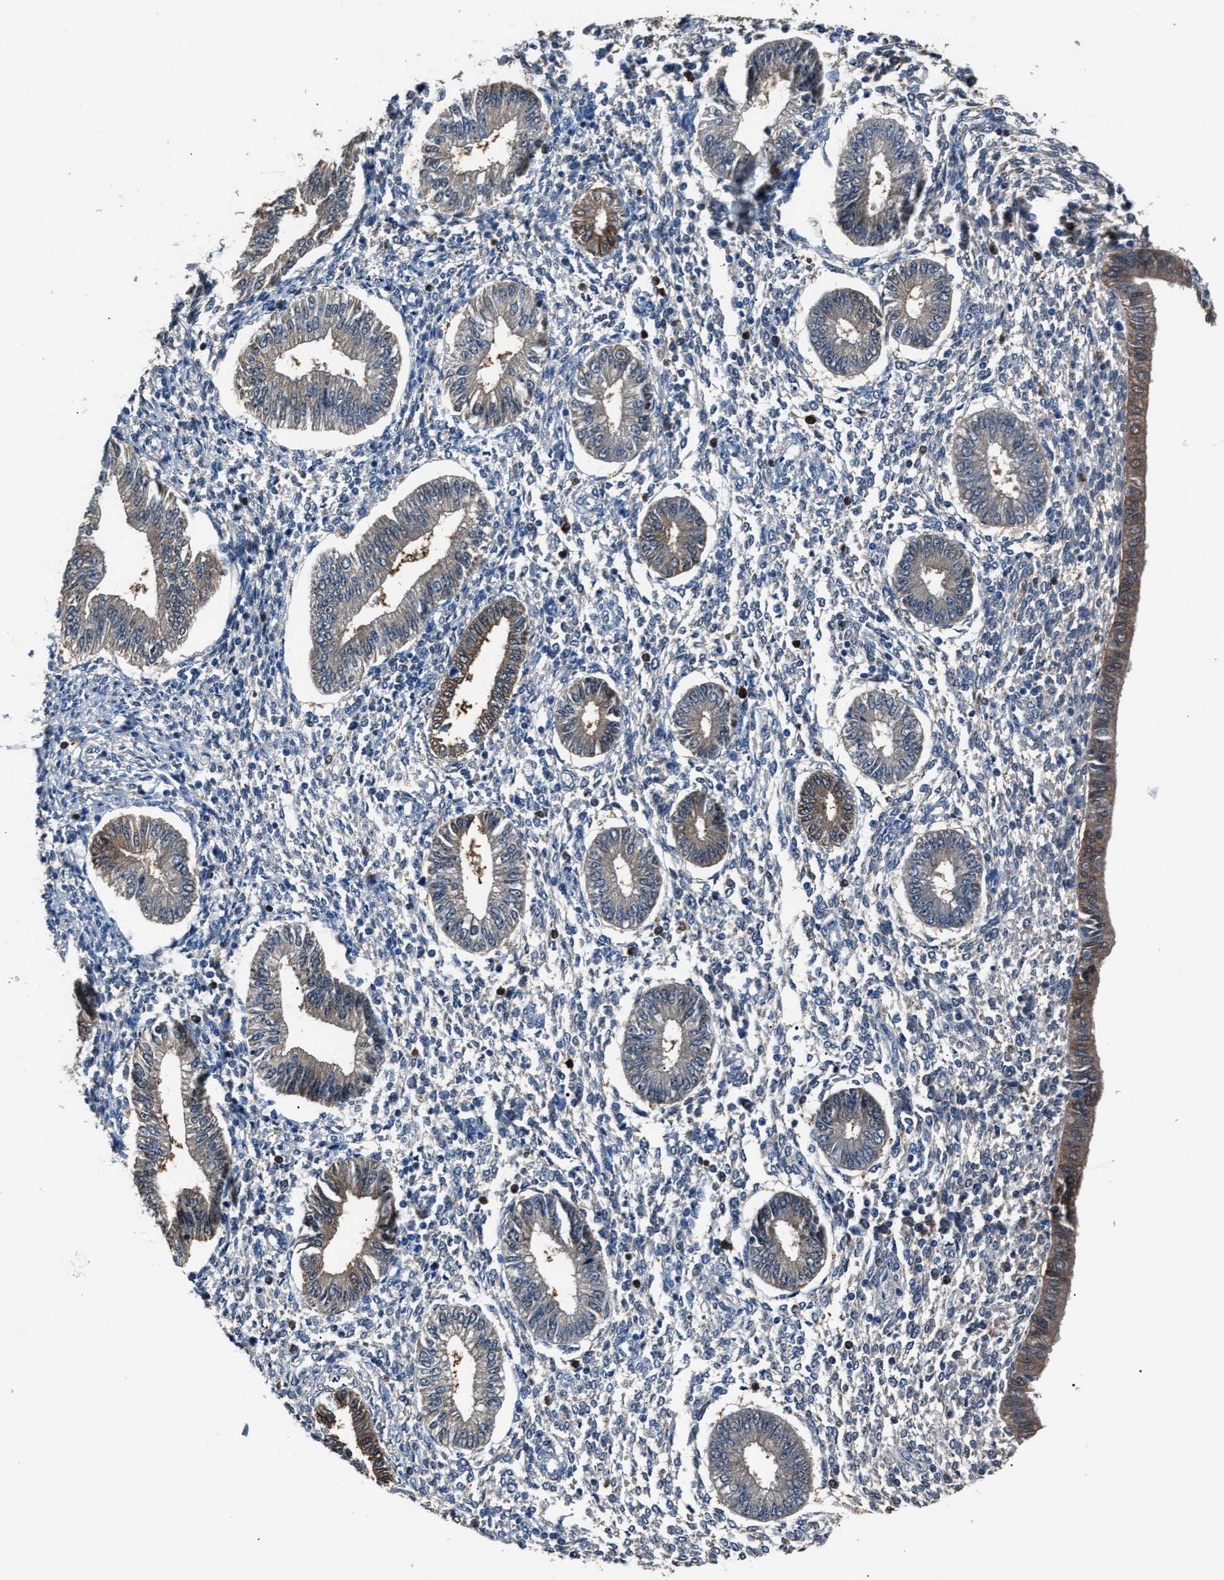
{"staining": {"intensity": "negative", "quantity": "none", "location": "none"}, "tissue": "endometrium", "cell_type": "Cells in endometrial stroma", "image_type": "normal", "snomed": [{"axis": "morphology", "description": "Normal tissue, NOS"}, {"axis": "topography", "description": "Endometrium"}], "caption": "DAB (3,3'-diaminobenzidine) immunohistochemical staining of normal human endometrium shows no significant positivity in cells in endometrial stroma. Nuclei are stained in blue.", "gene": "GSTP1", "patient": {"sex": "female", "age": 50}}